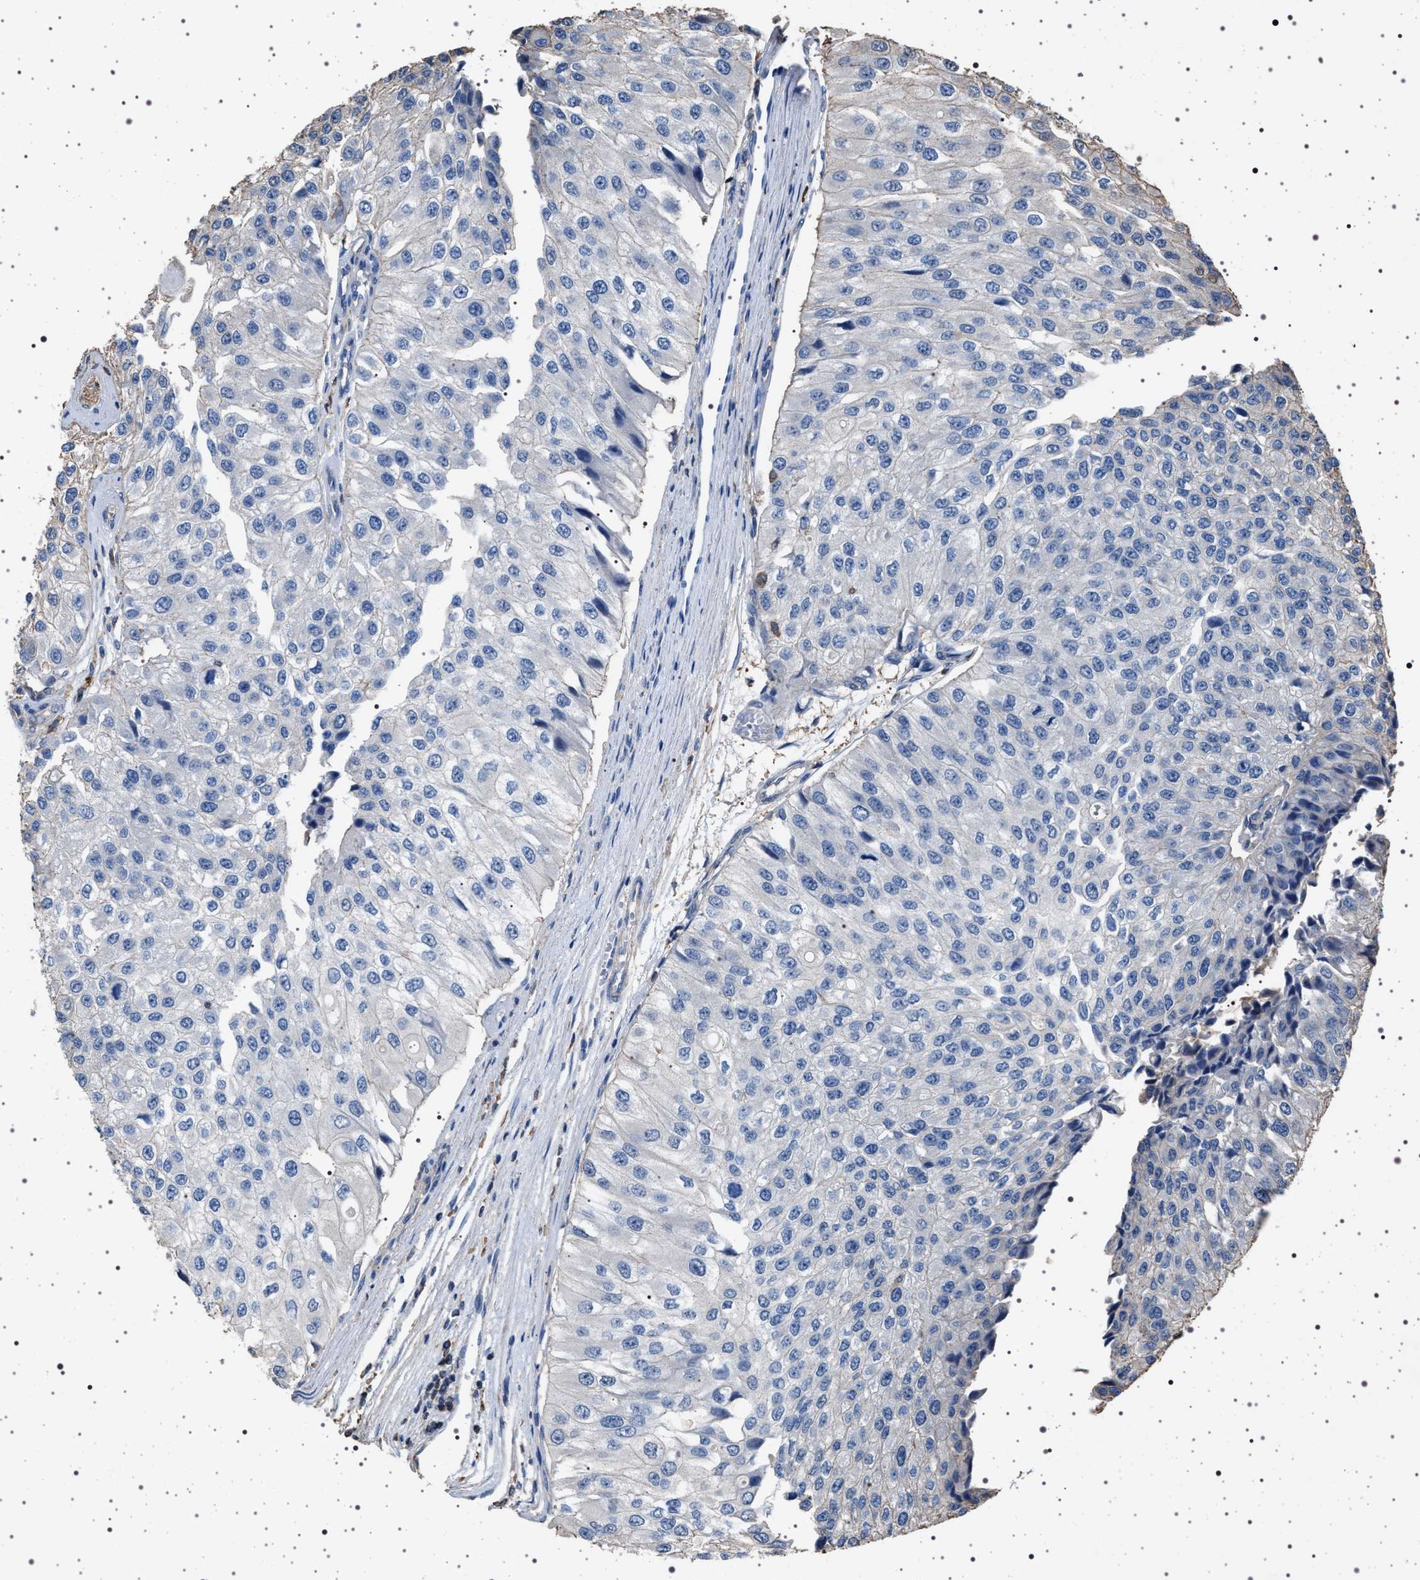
{"staining": {"intensity": "negative", "quantity": "none", "location": "none"}, "tissue": "urothelial cancer", "cell_type": "Tumor cells", "image_type": "cancer", "snomed": [{"axis": "morphology", "description": "Urothelial carcinoma, High grade"}, {"axis": "topography", "description": "Kidney"}, {"axis": "topography", "description": "Urinary bladder"}], "caption": "IHC of human urothelial cancer displays no expression in tumor cells. (DAB (3,3'-diaminobenzidine) immunohistochemistry with hematoxylin counter stain).", "gene": "SMAP2", "patient": {"sex": "male", "age": 77}}